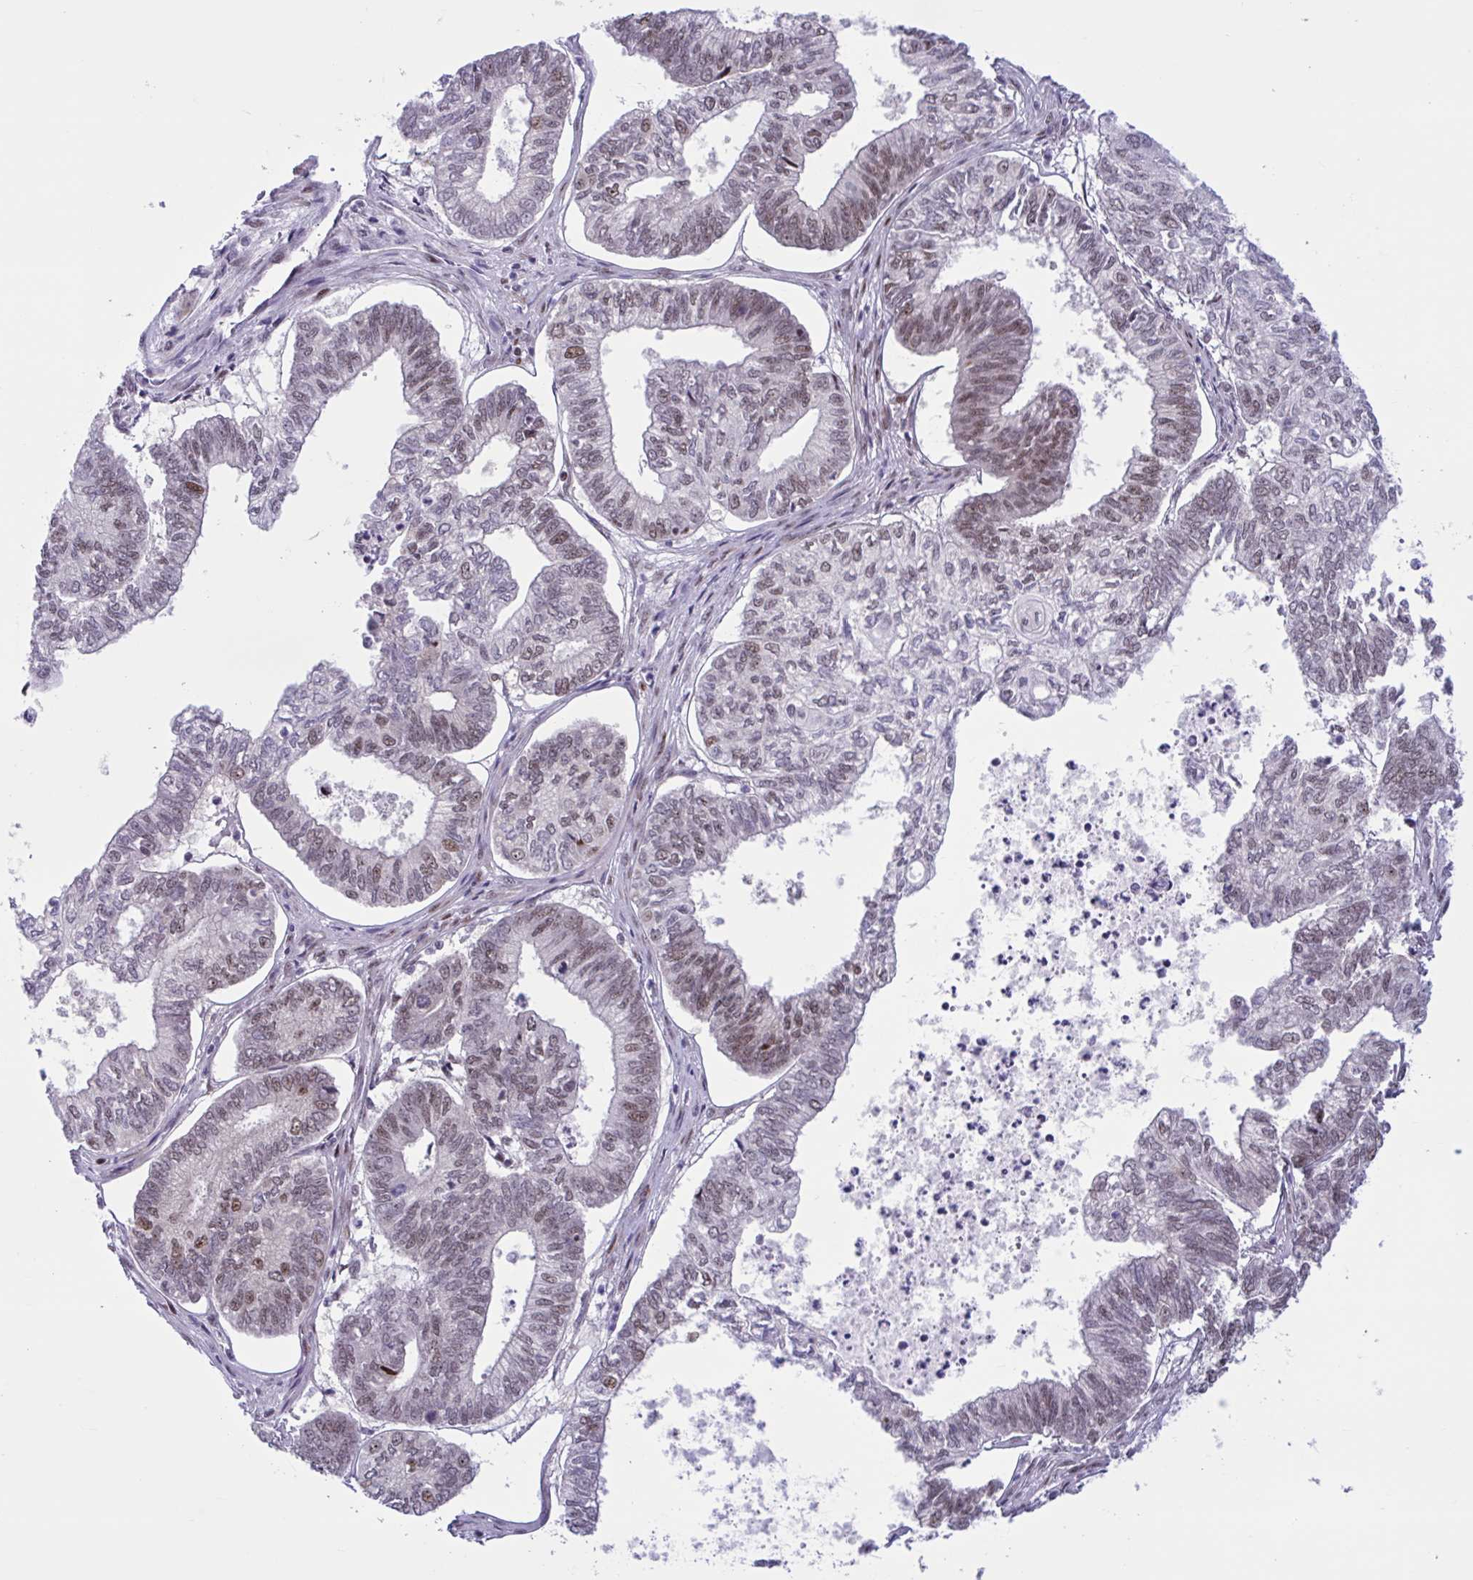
{"staining": {"intensity": "moderate", "quantity": "25%-75%", "location": "nuclear"}, "tissue": "ovarian cancer", "cell_type": "Tumor cells", "image_type": "cancer", "snomed": [{"axis": "morphology", "description": "Carcinoma, endometroid"}, {"axis": "topography", "description": "Ovary"}], "caption": "There is medium levels of moderate nuclear expression in tumor cells of ovarian cancer (endometroid carcinoma), as demonstrated by immunohistochemical staining (brown color).", "gene": "RBL1", "patient": {"sex": "female", "age": 64}}